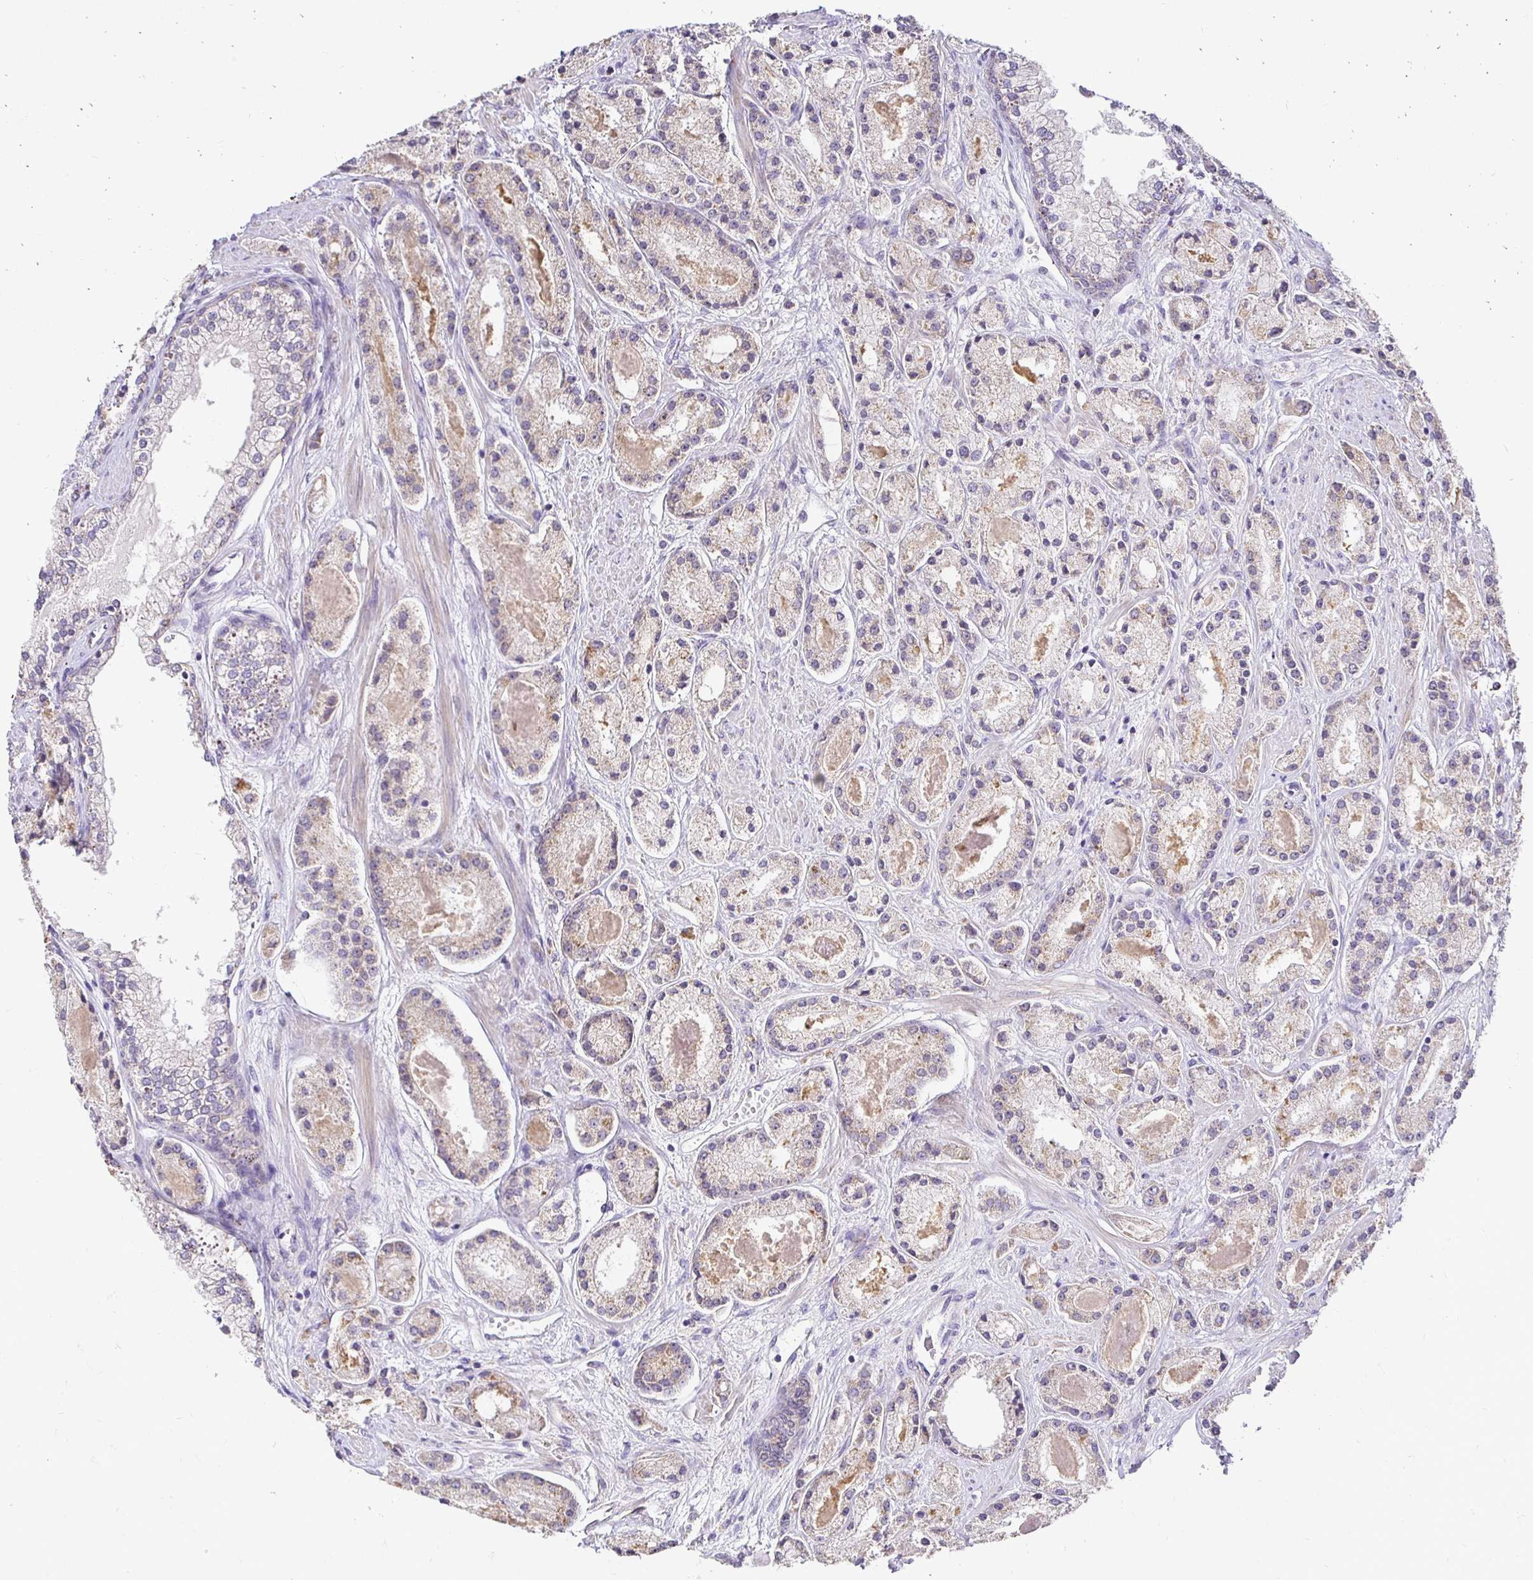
{"staining": {"intensity": "weak", "quantity": "<25%", "location": "cytoplasmic/membranous"}, "tissue": "prostate cancer", "cell_type": "Tumor cells", "image_type": "cancer", "snomed": [{"axis": "morphology", "description": "Adenocarcinoma, High grade"}, {"axis": "topography", "description": "Prostate"}], "caption": "High magnification brightfield microscopy of prostate cancer stained with DAB (brown) and counterstained with hematoxylin (blue): tumor cells show no significant positivity.", "gene": "RHEBL1", "patient": {"sex": "male", "age": 67}}